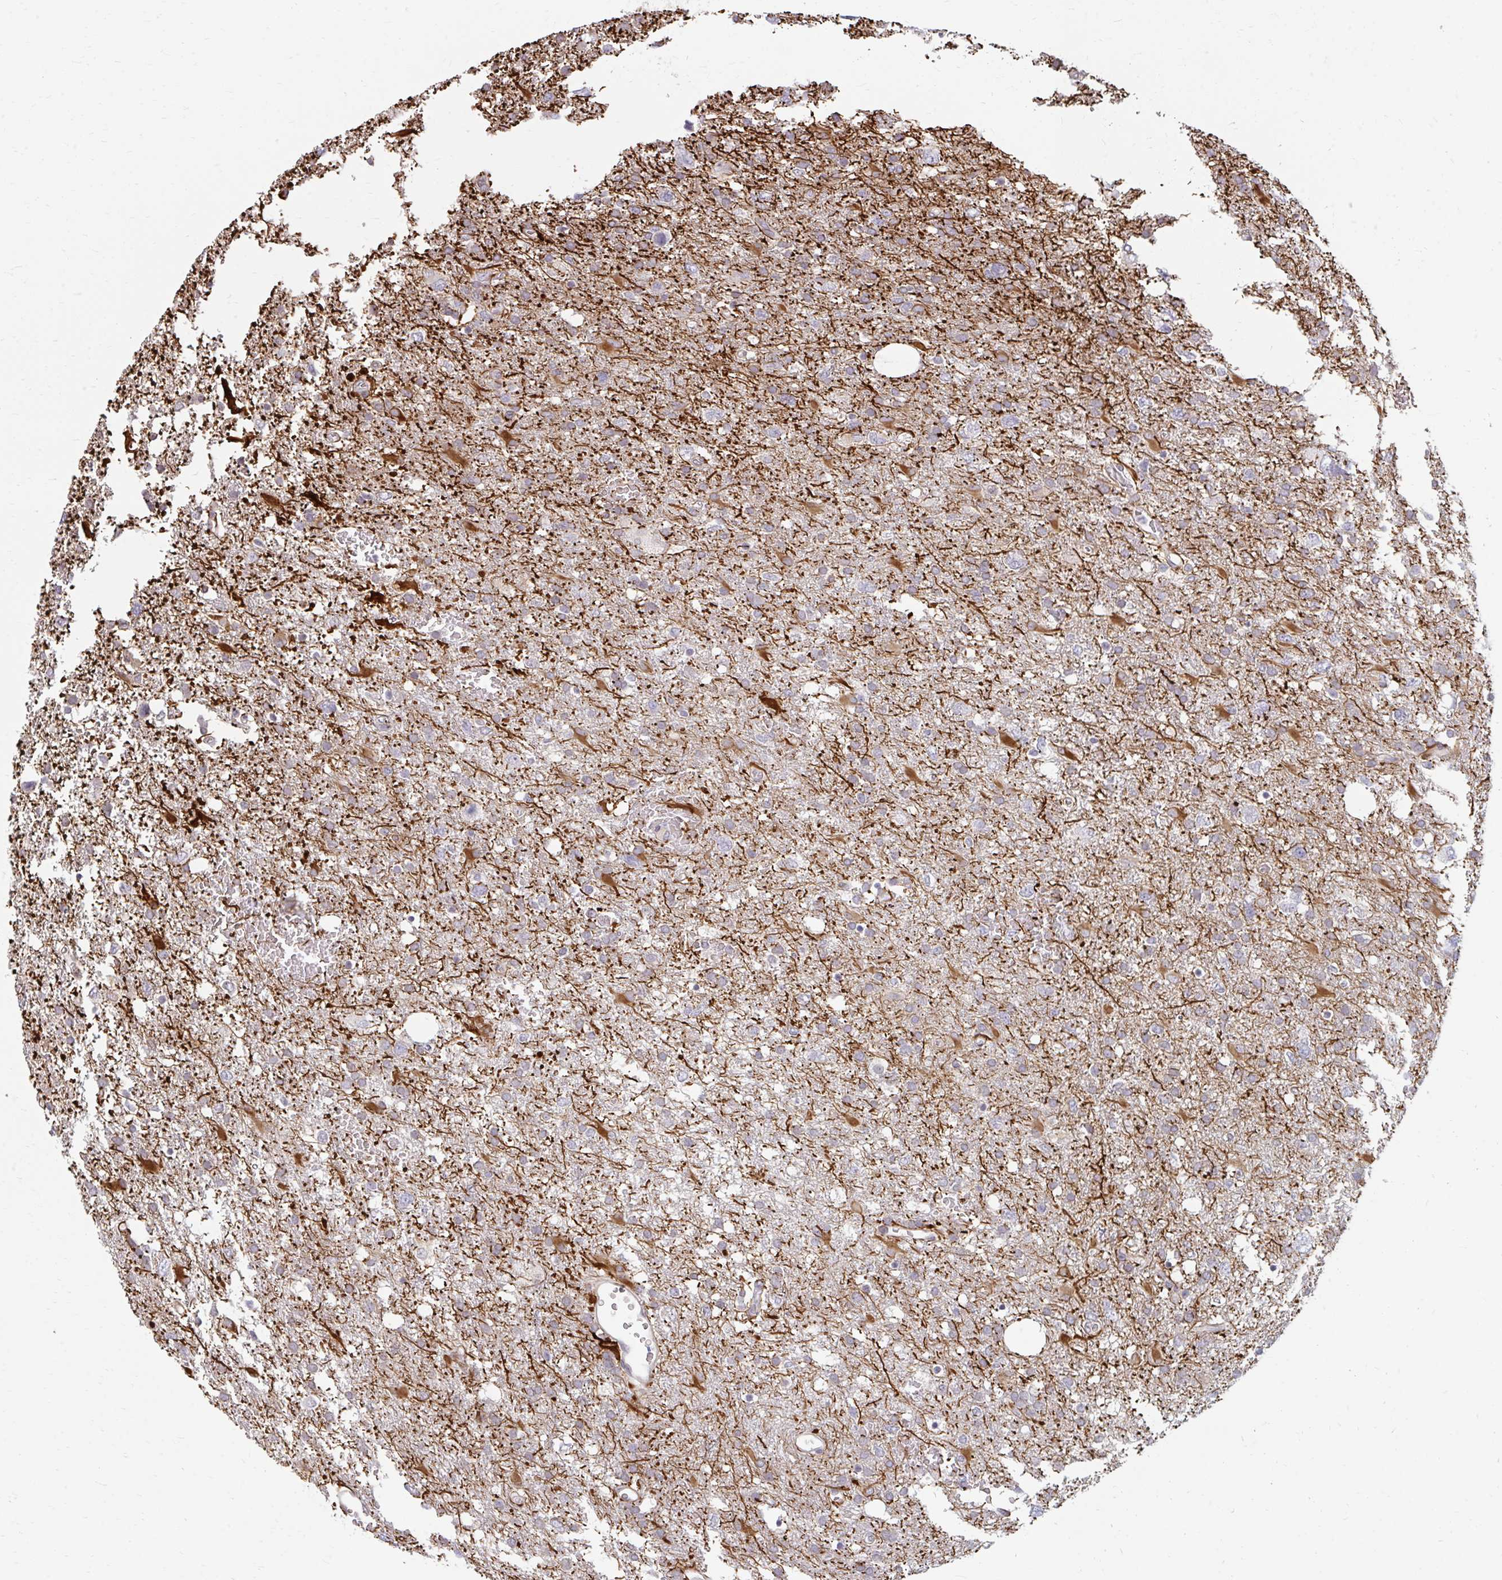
{"staining": {"intensity": "negative", "quantity": "none", "location": "none"}, "tissue": "glioma", "cell_type": "Tumor cells", "image_type": "cancer", "snomed": [{"axis": "morphology", "description": "Glioma, malignant, High grade"}, {"axis": "topography", "description": "Brain"}], "caption": "Immunohistochemistry of human malignant glioma (high-grade) demonstrates no positivity in tumor cells.", "gene": "GPC5", "patient": {"sex": "male", "age": 61}}